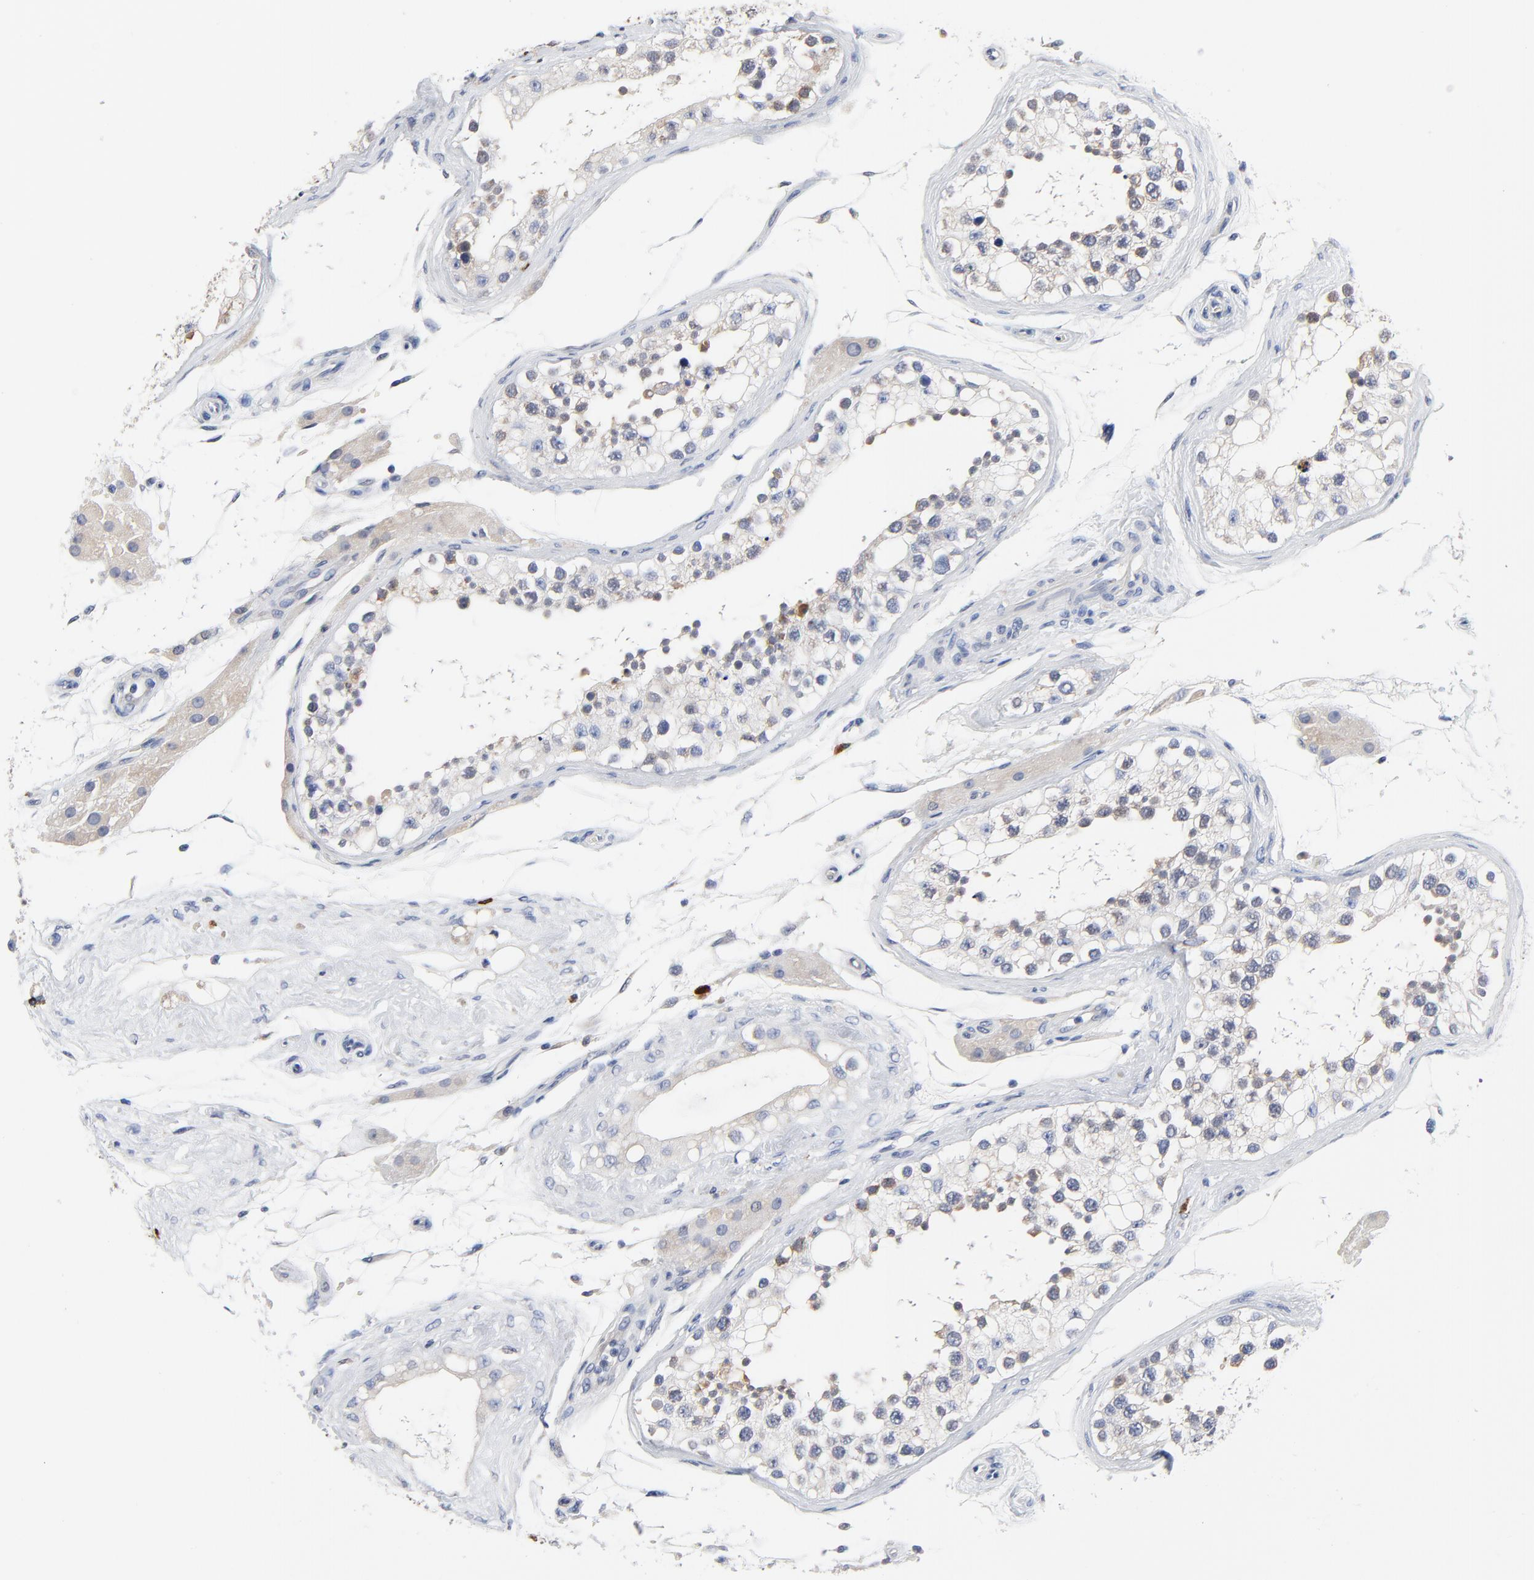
{"staining": {"intensity": "moderate", "quantity": "<25%", "location": "cytoplasmic/membranous"}, "tissue": "testis", "cell_type": "Cells in seminiferous ducts", "image_type": "normal", "snomed": [{"axis": "morphology", "description": "Normal tissue, NOS"}, {"axis": "topography", "description": "Testis"}], "caption": "A brown stain highlights moderate cytoplasmic/membranous positivity of a protein in cells in seminiferous ducts of unremarkable human testis. (Brightfield microscopy of DAB IHC at high magnification).", "gene": "FBXL5", "patient": {"sex": "male", "age": 68}}